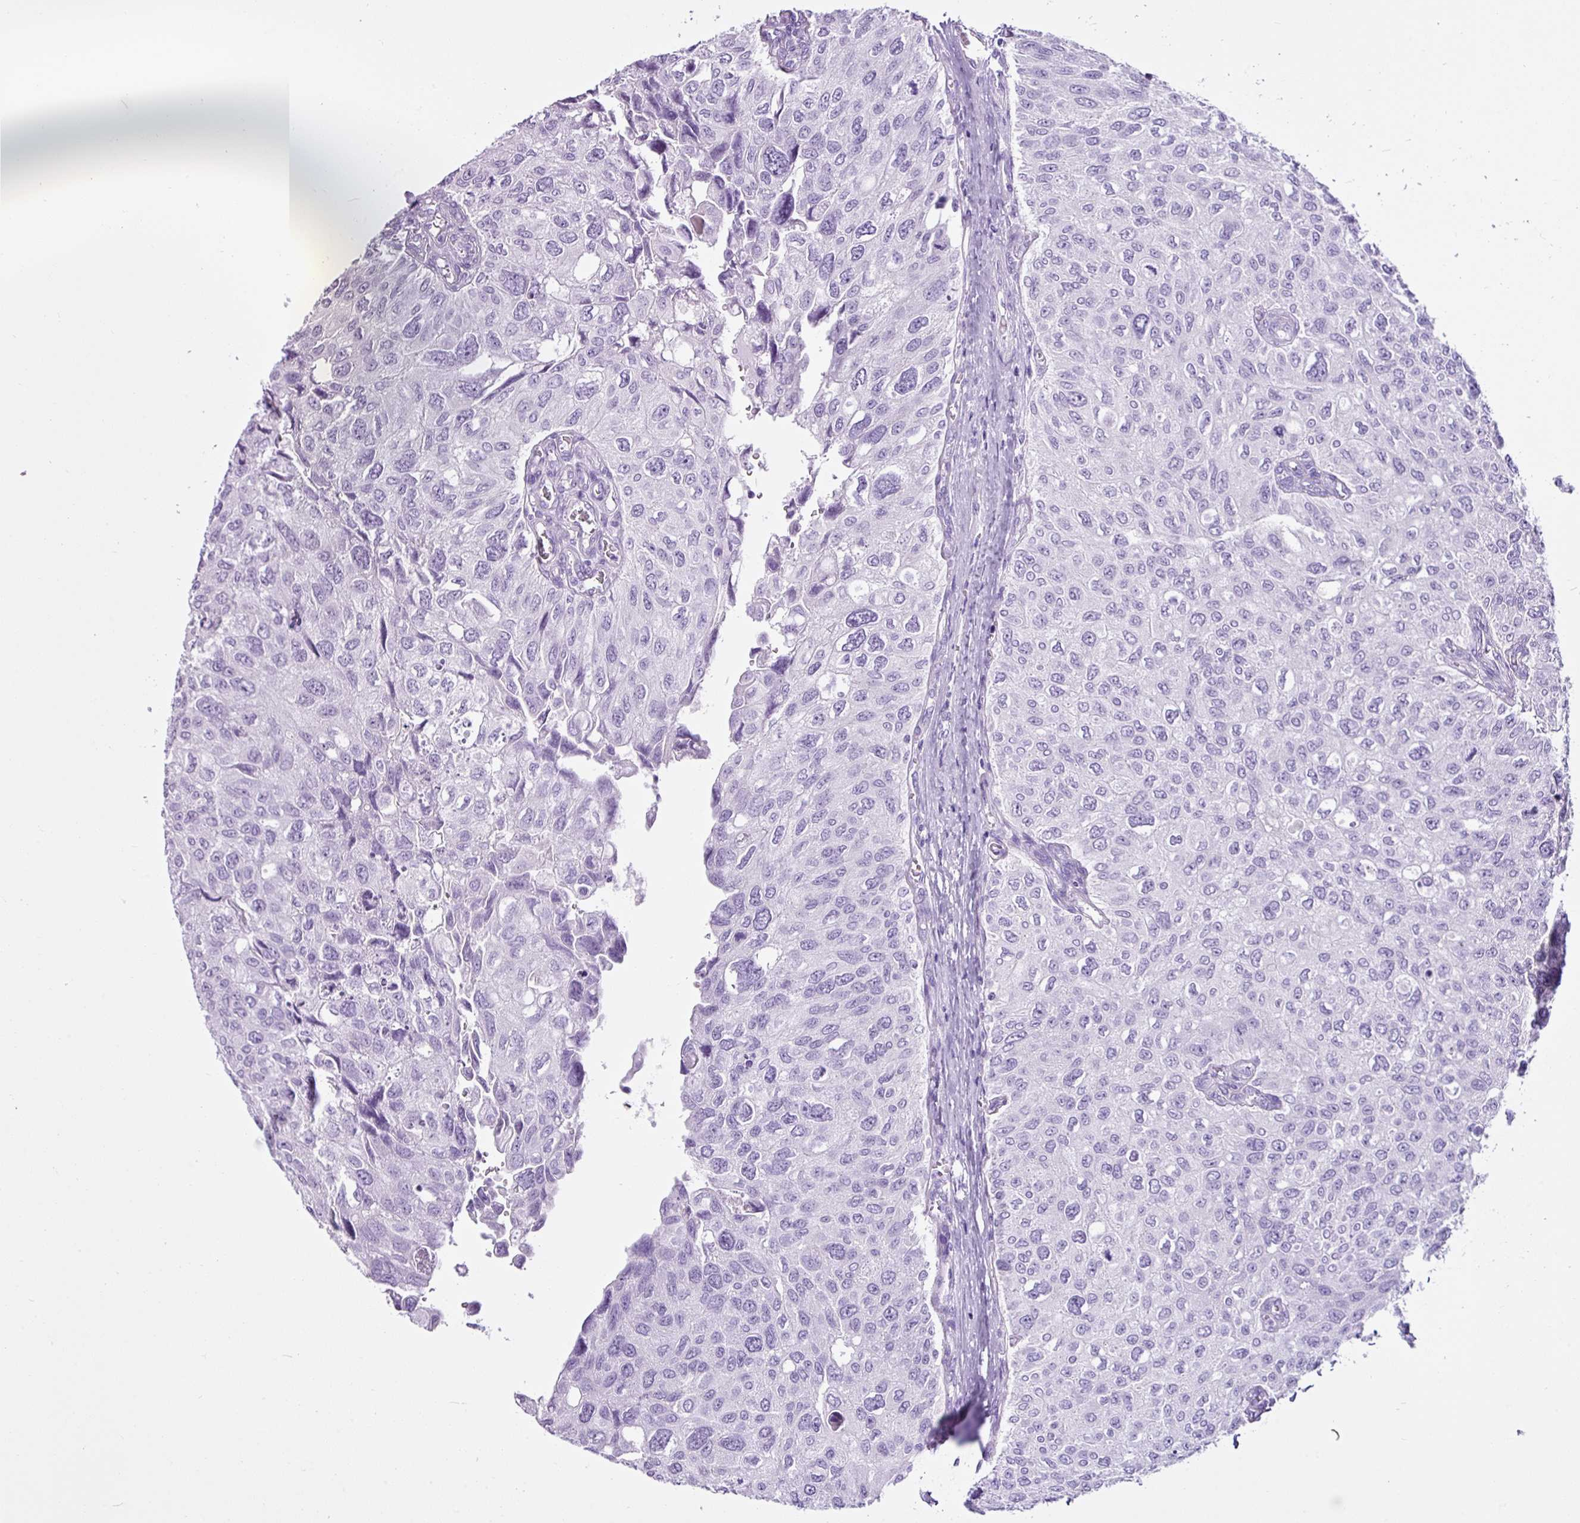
{"staining": {"intensity": "negative", "quantity": "none", "location": "none"}, "tissue": "urothelial cancer", "cell_type": "Tumor cells", "image_type": "cancer", "snomed": [{"axis": "morphology", "description": "Urothelial carcinoma, NOS"}, {"axis": "topography", "description": "Urinary bladder"}], "caption": "A photomicrograph of transitional cell carcinoma stained for a protein demonstrates no brown staining in tumor cells.", "gene": "LILRB4", "patient": {"sex": "male", "age": 80}}